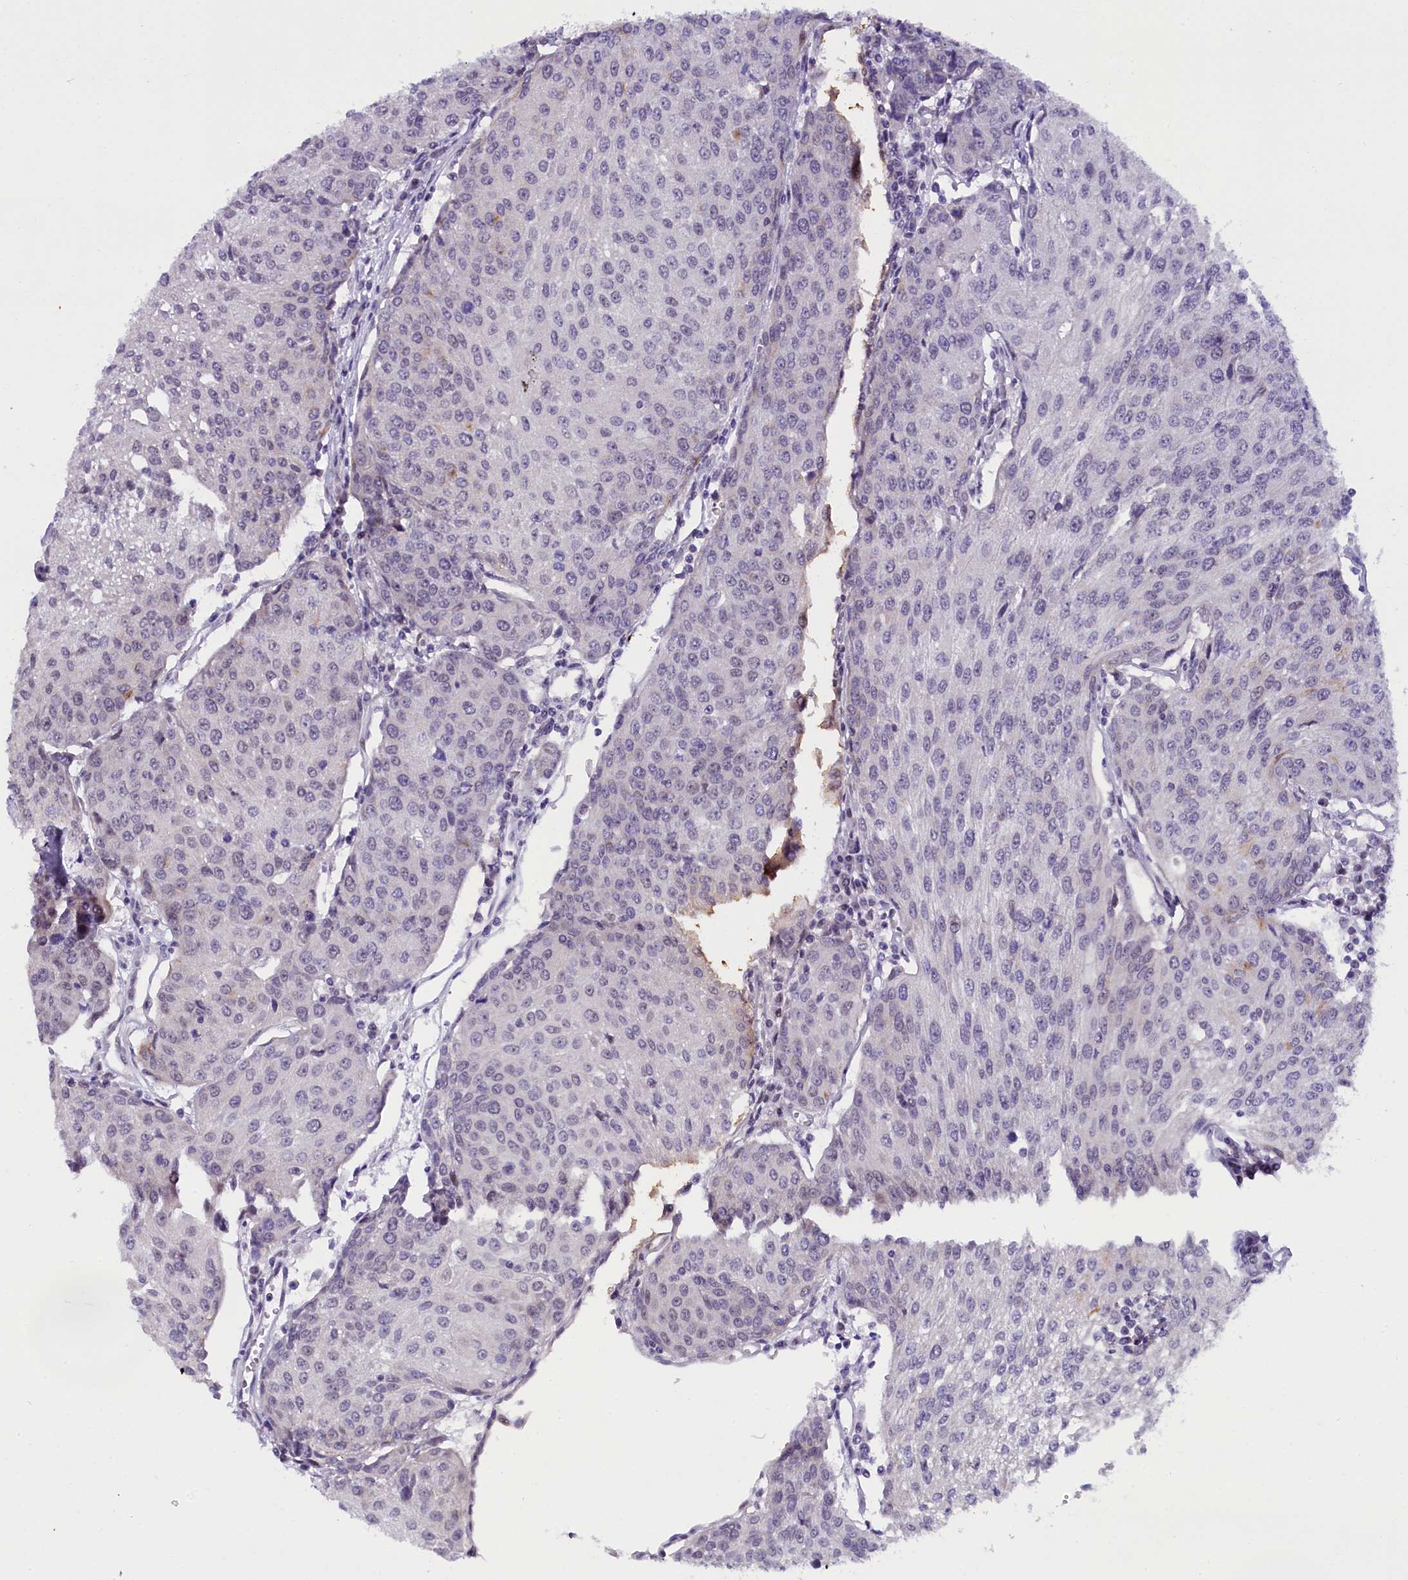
{"staining": {"intensity": "negative", "quantity": "none", "location": "none"}, "tissue": "urothelial cancer", "cell_type": "Tumor cells", "image_type": "cancer", "snomed": [{"axis": "morphology", "description": "Urothelial carcinoma, High grade"}, {"axis": "topography", "description": "Urinary bladder"}], "caption": "IHC micrograph of urothelial cancer stained for a protein (brown), which demonstrates no positivity in tumor cells.", "gene": "OSGEP", "patient": {"sex": "female", "age": 85}}